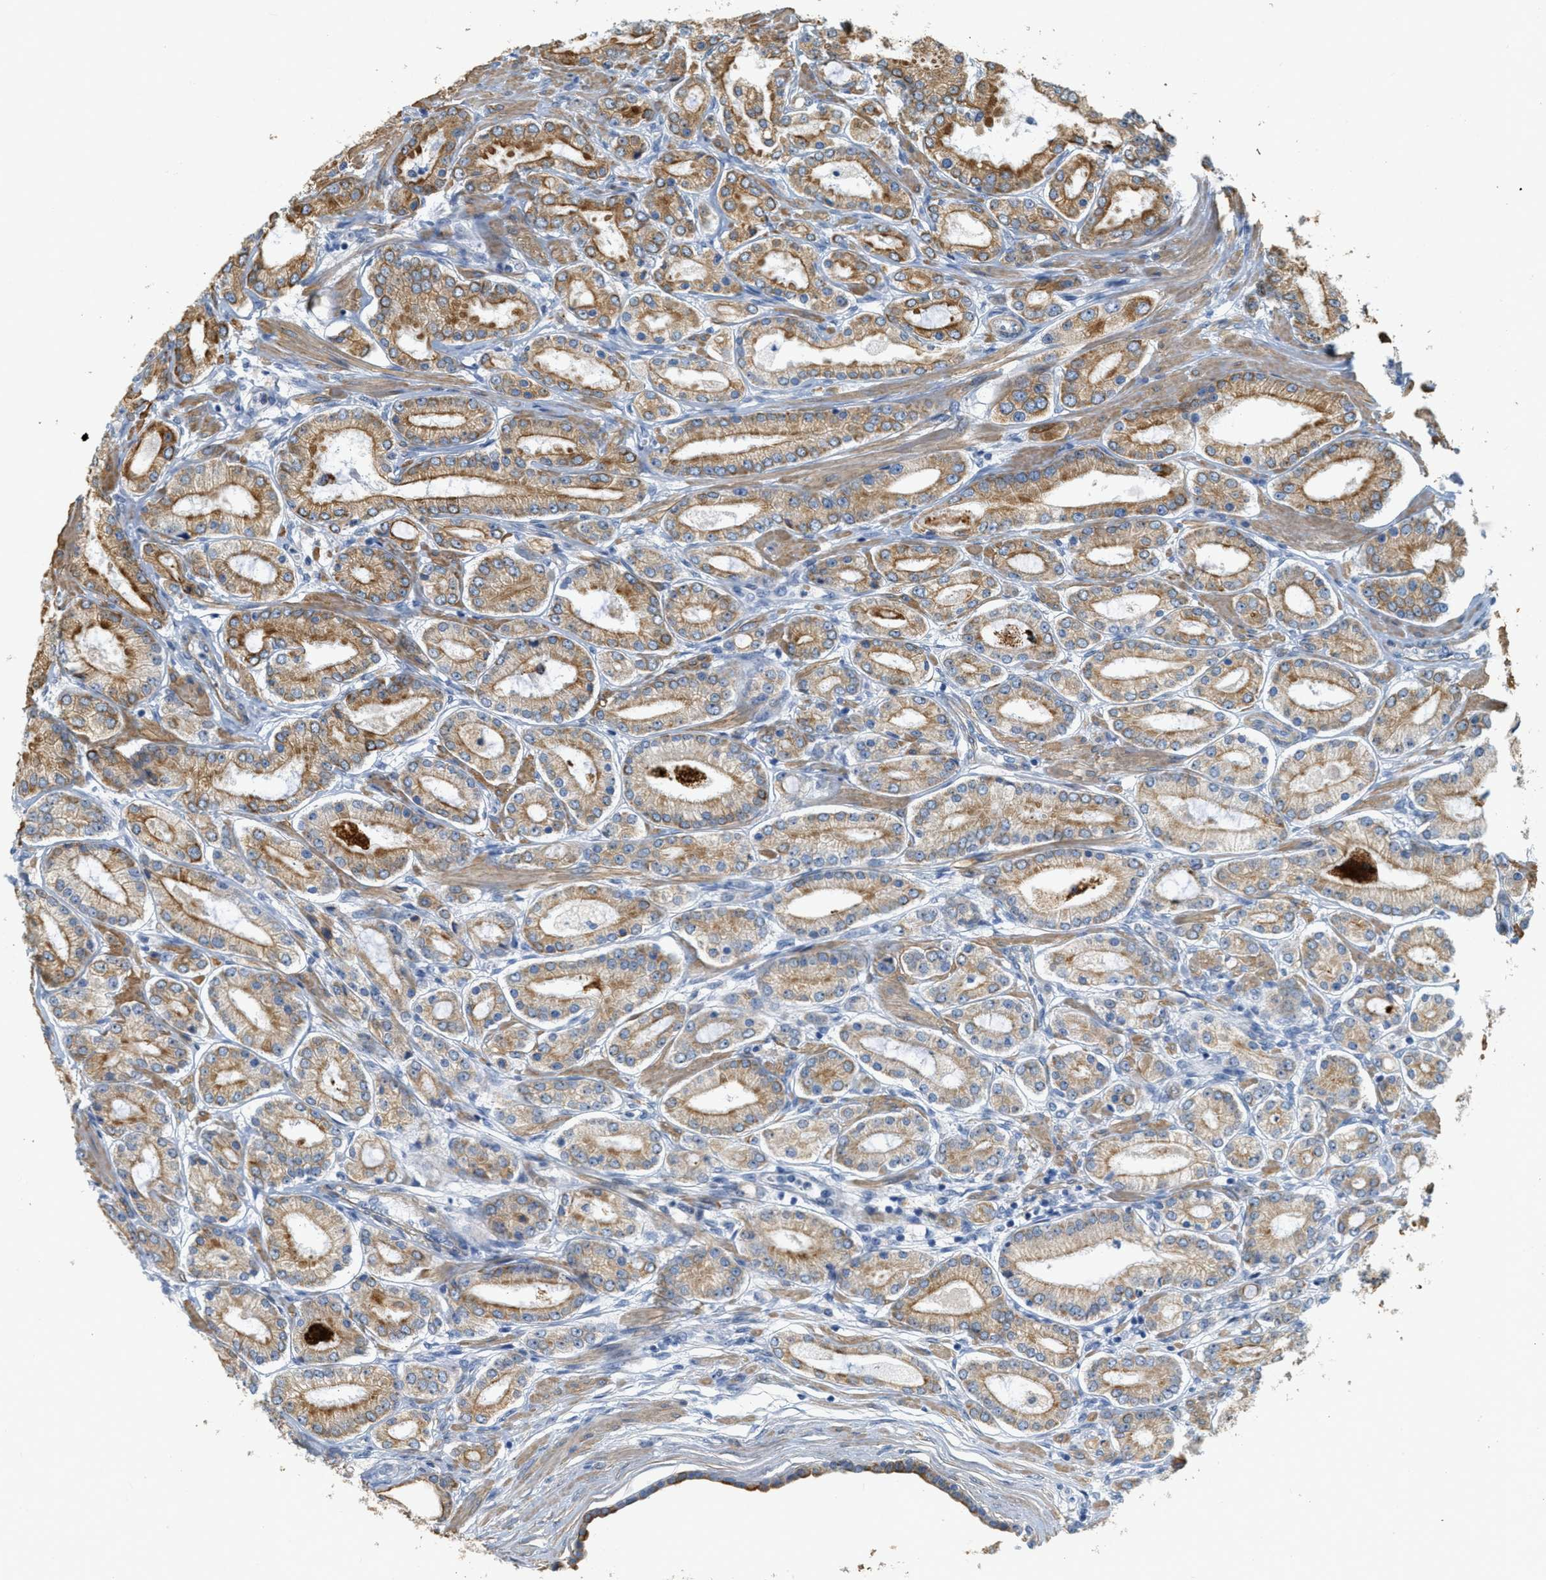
{"staining": {"intensity": "moderate", "quantity": ">75%", "location": "cytoplasmic/membranous"}, "tissue": "prostate cancer", "cell_type": "Tumor cells", "image_type": "cancer", "snomed": [{"axis": "morphology", "description": "Adenocarcinoma, Low grade"}, {"axis": "topography", "description": "Prostate"}], "caption": "This histopathology image shows IHC staining of prostate cancer, with medium moderate cytoplasmic/membranous expression in approximately >75% of tumor cells.", "gene": "MRS2", "patient": {"sex": "male", "age": 63}}